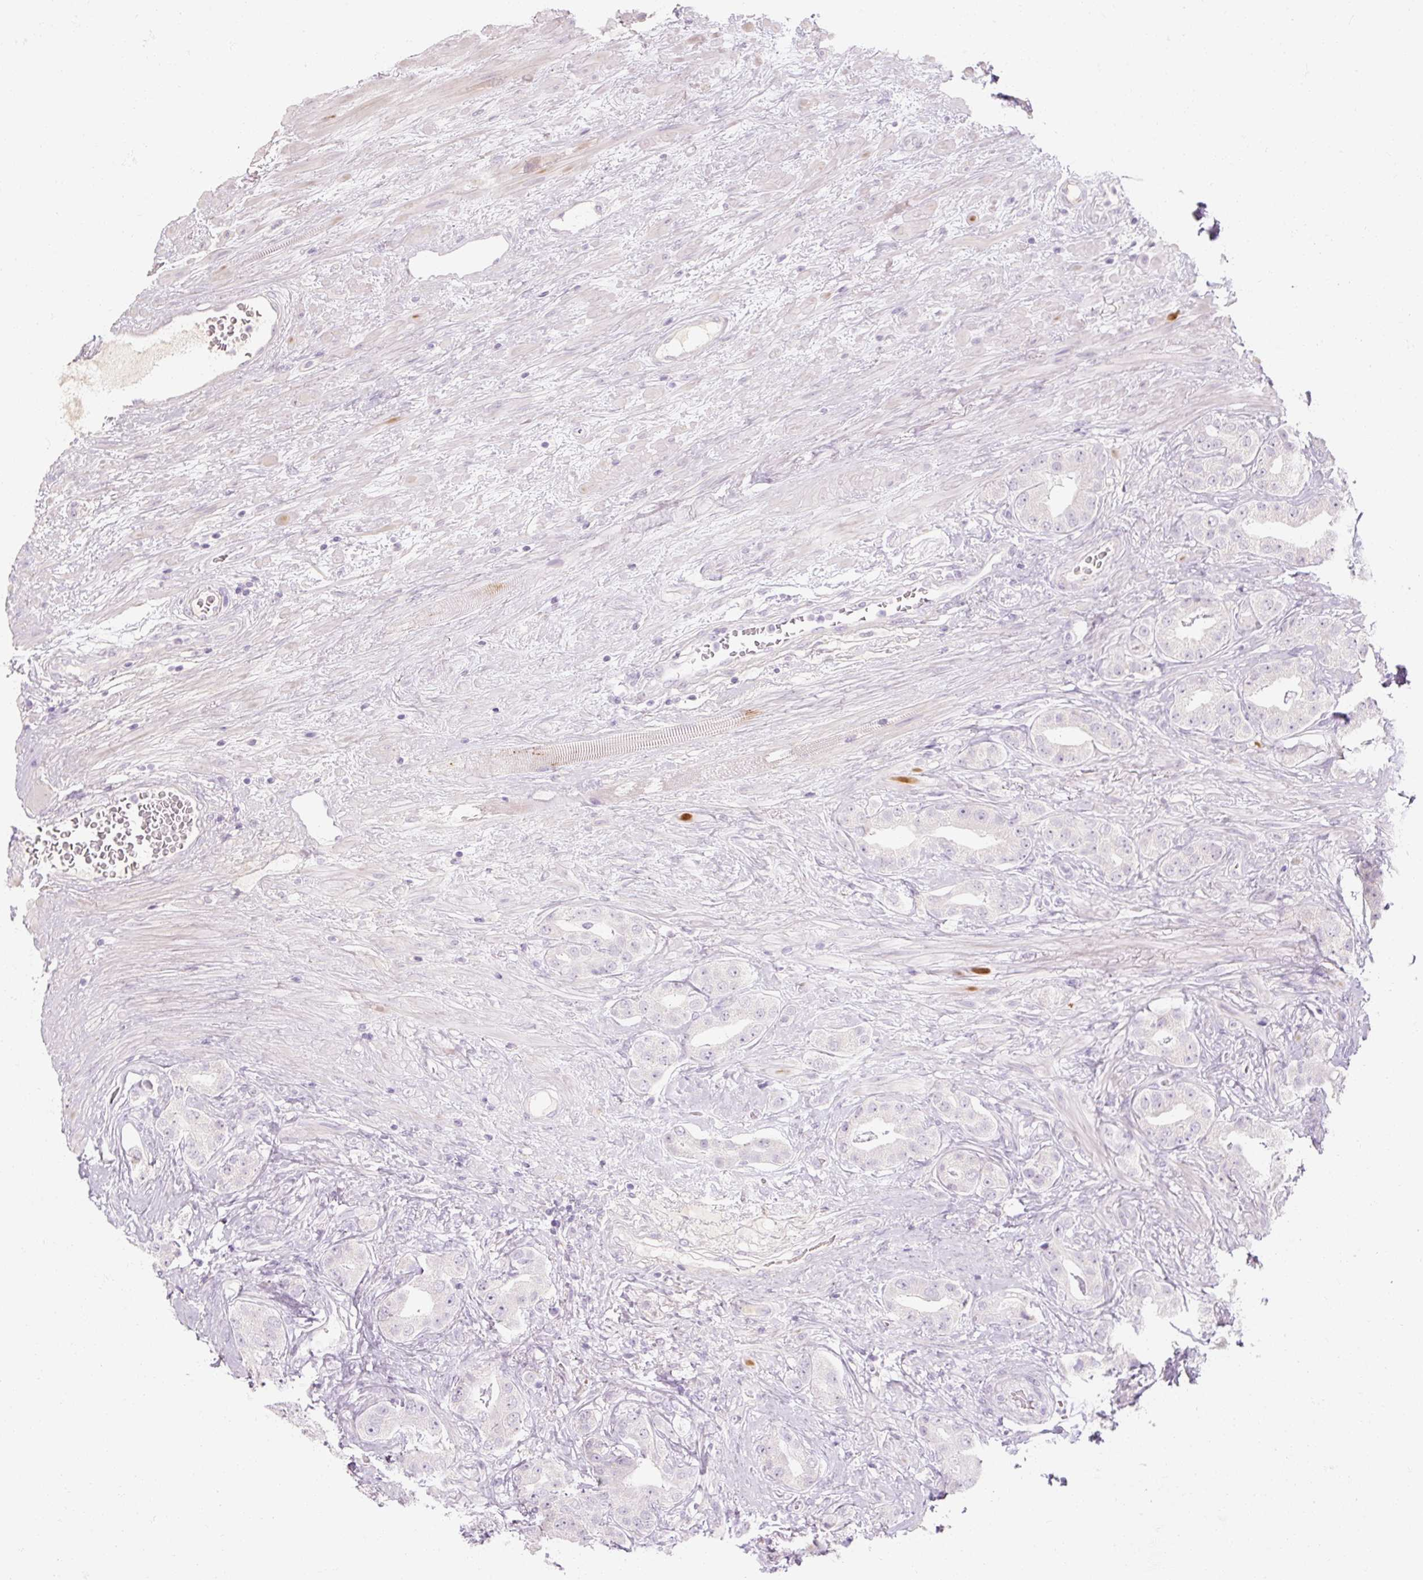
{"staining": {"intensity": "negative", "quantity": "none", "location": "none"}, "tissue": "prostate cancer", "cell_type": "Tumor cells", "image_type": "cancer", "snomed": [{"axis": "morphology", "description": "Adenocarcinoma, High grade"}, {"axis": "topography", "description": "Prostate"}], "caption": "The immunohistochemistry (IHC) image has no significant staining in tumor cells of prostate high-grade adenocarcinoma tissue.", "gene": "NFE2L3", "patient": {"sex": "male", "age": 63}}